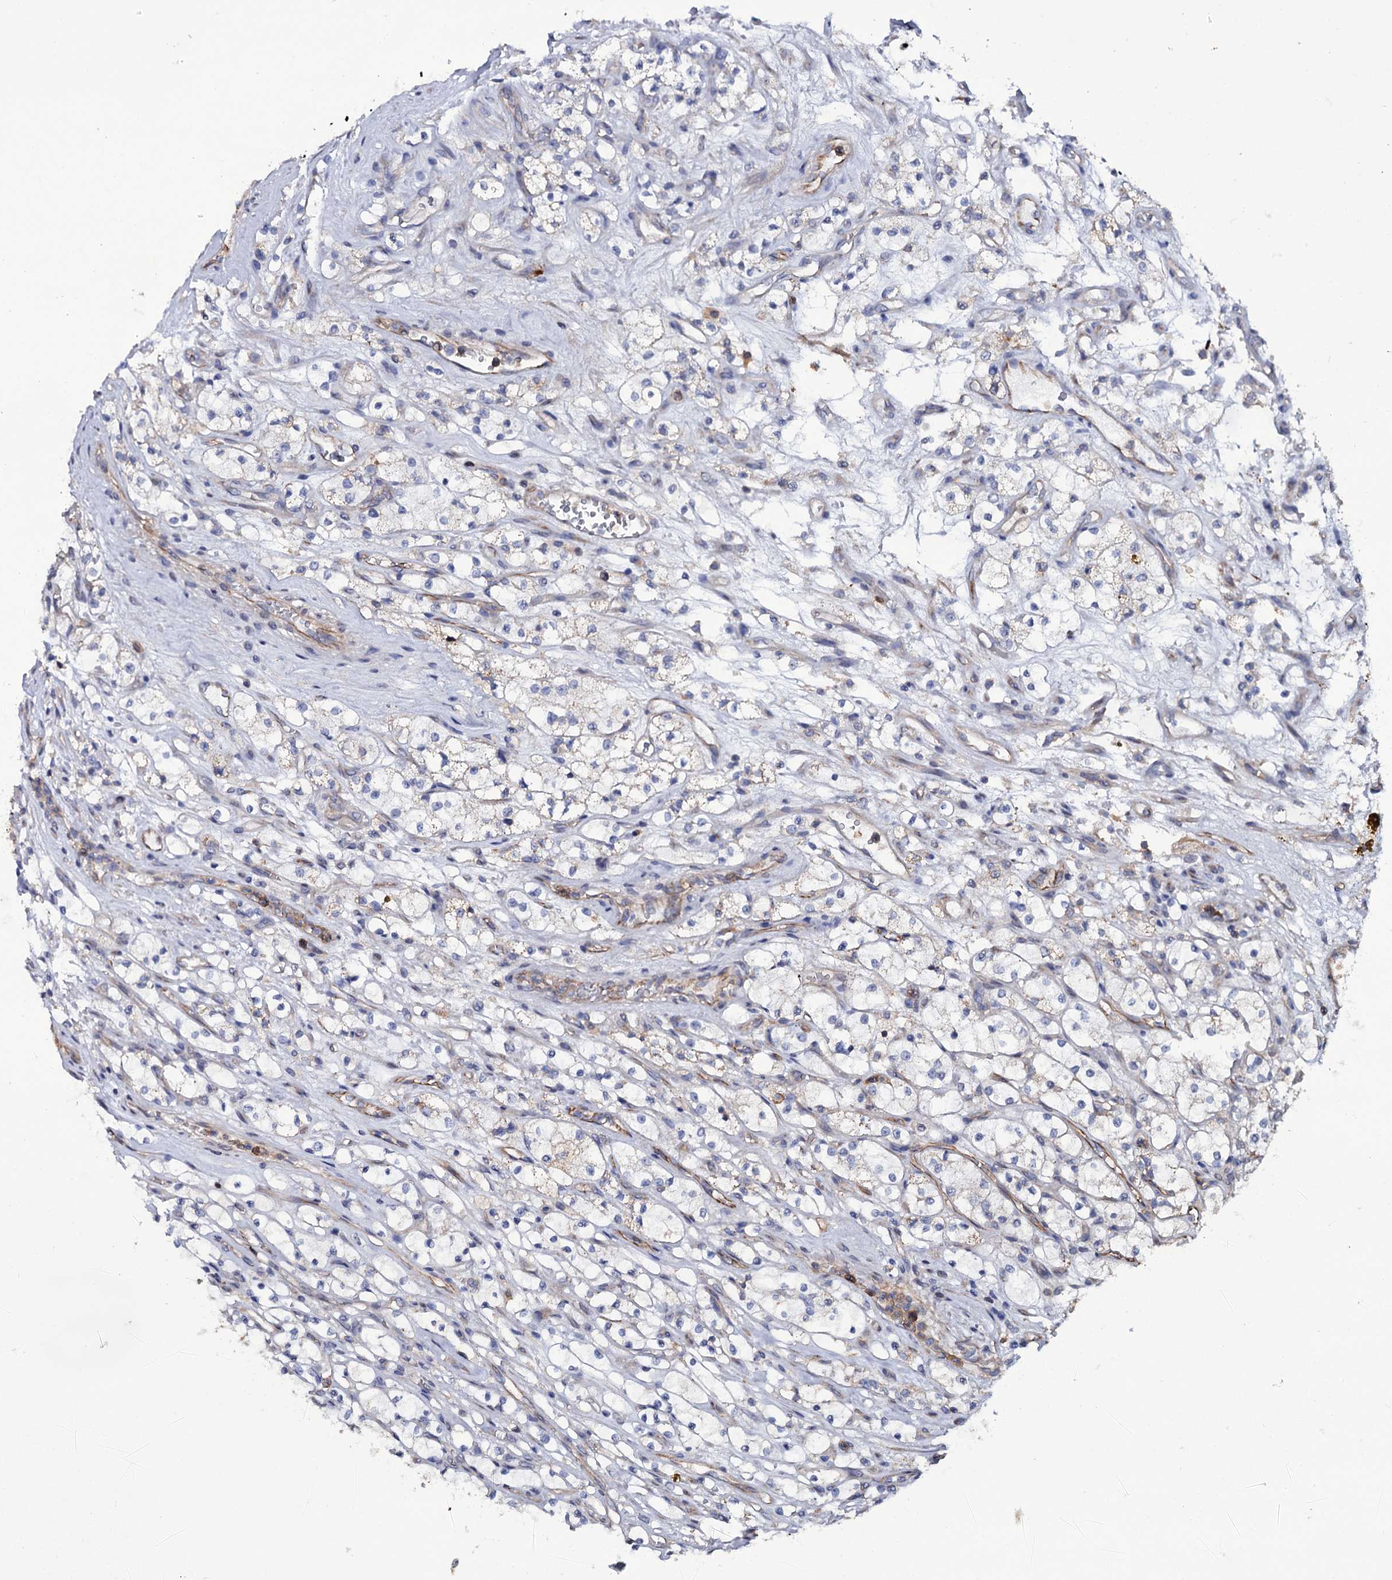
{"staining": {"intensity": "negative", "quantity": "none", "location": "none"}, "tissue": "renal cancer", "cell_type": "Tumor cells", "image_type": "cancer", "snomed": [{"axis": "morphology", "description": "Adenocarcinoma, NOS"}, {"axis": "topography", "description": "Kidney"}], "caption": "The micrograph shows no staining of tumor cells in renal adenocarcinoma.", "gene": "TTC23", "patient": {"sex": "female", "age": 69}}